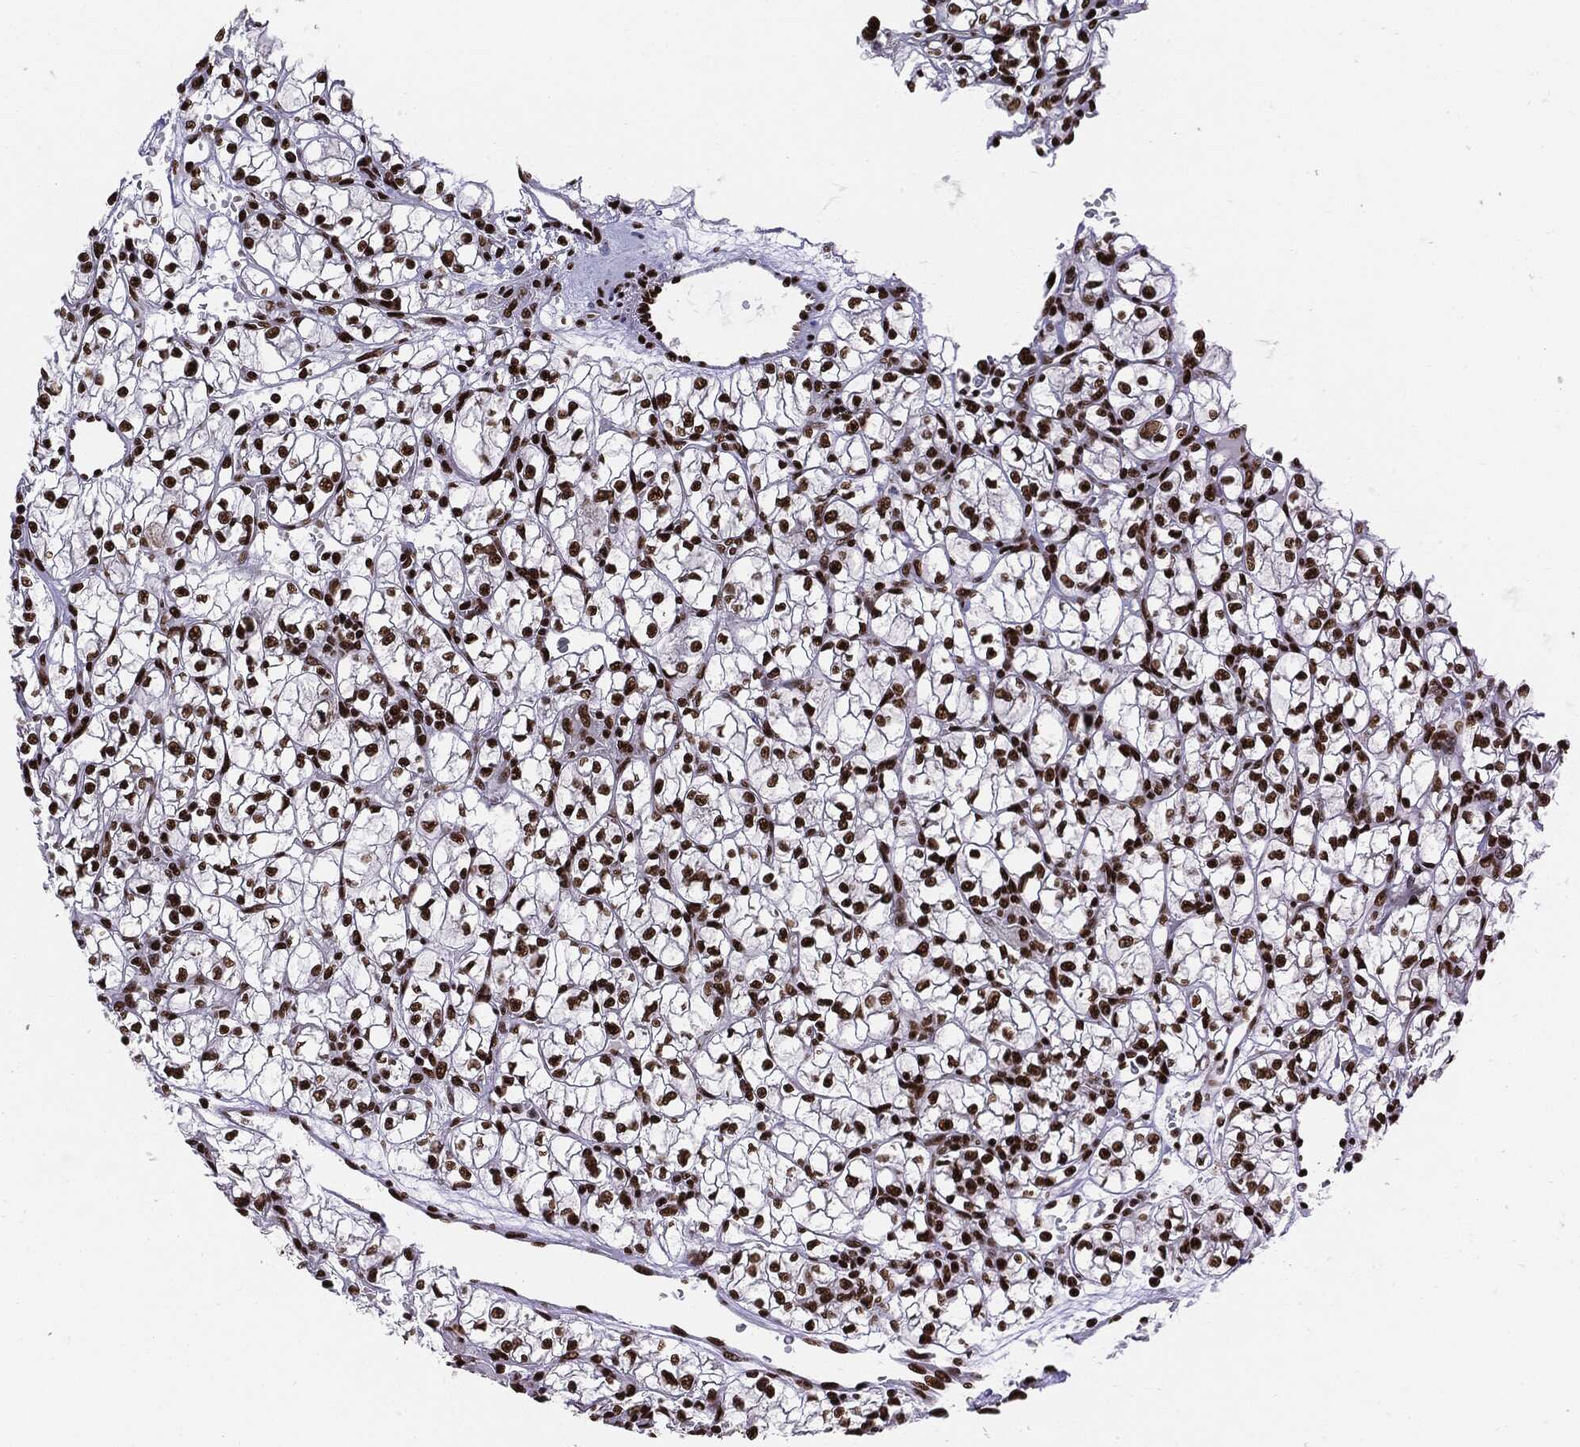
{"staining": {"intensity": "strong", "quantity": ">75%", "location": "nuclear"}, "tissue": "renal cancer", "cell_type": "Tumor cells", "image_type": "cancer", "snomed": [{"axis": "morphology", "description": "Adenocarcinoma, NOS"}, {"axis": "topography", "description": "Kidney"}], "caption": "Renal cancer (adenocarcinoma) was stained to show a protein in brown. There is high levels of strong nuclear positivity in approximately >75% of tumor cells. Using DAB (brown) and hematoxylin (blue) stains, captured at high magnification using brightfield microscopy.", "gene": "RECQL", "patient": {"sex": "female", "age": 64}}